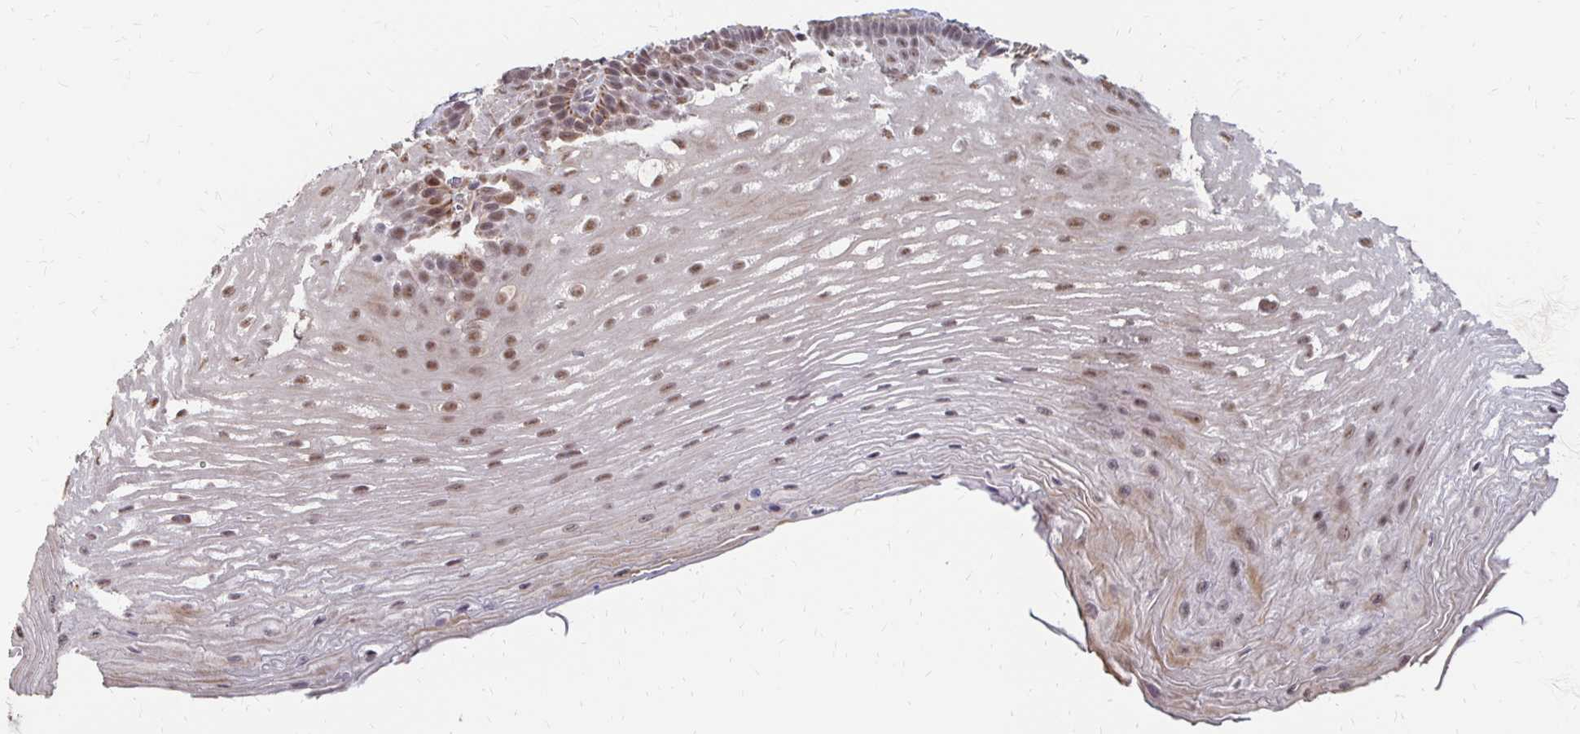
{"staining": {"intensity": "moderate", "quantity": ">75%", "location": "nuclear"}, "tissue": "esophagus", "cell_type": "Squamous epithelial cells", "image_type": "normal", "snomed": [{"axis": "morphology", "description": "Normal tissue, NOS"}, {"axis": "topography", "description": "Esophagus"}], "caption": "Immunohistochemical staining of unremarkable esophagus demonstrates moderate nuclear protein staining in about >75% of squamous epithelial cells.", "gene": "CLASRP", "patient": {"sex": "male", "age": 62}}